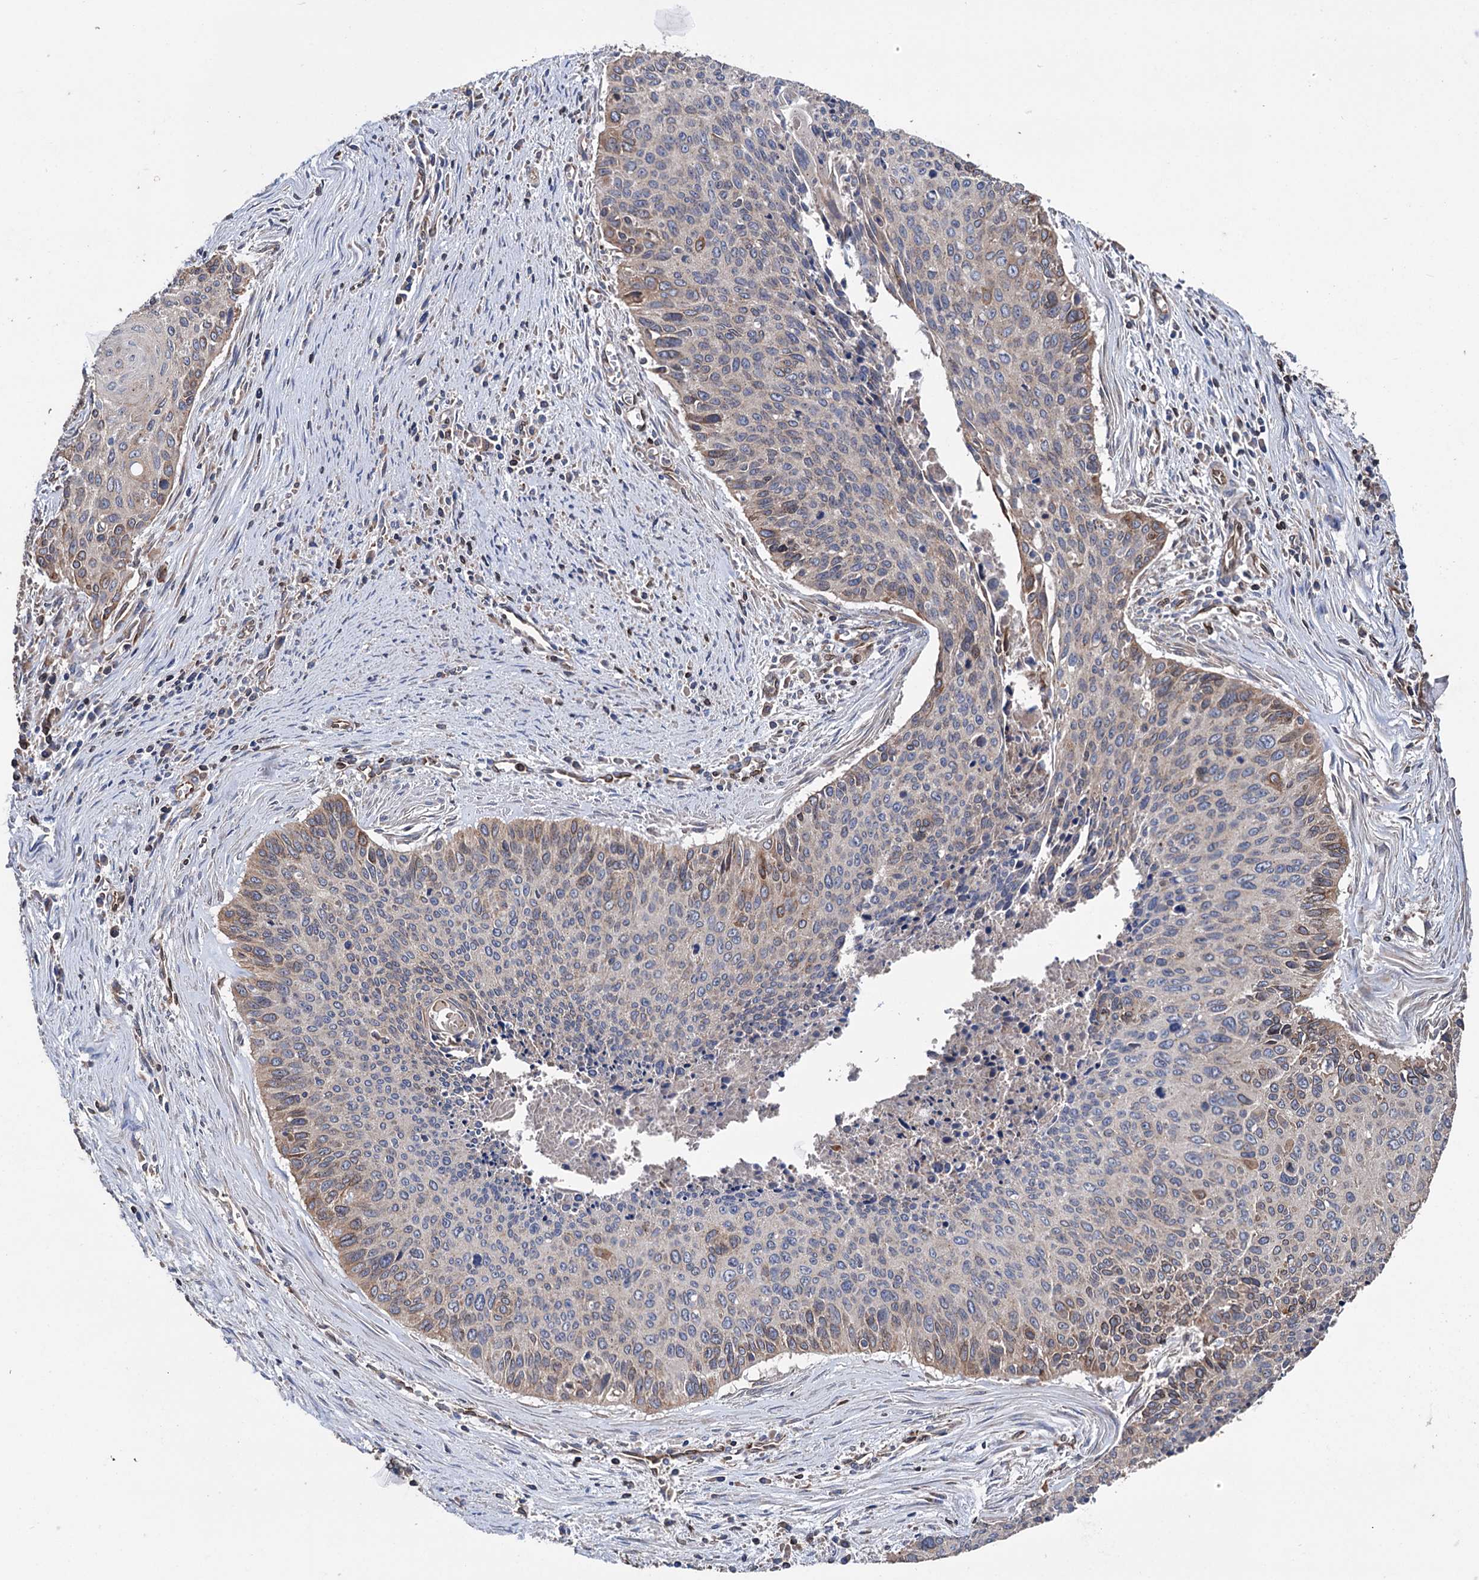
{"staining": {"intensity": "weak", "quantity": "<25%", "location": "cytoplasmic/membranous"}, "tissue": "cervical cancer", "cell_type": "Tumor cells", "image_type": "cancer", "snomed": [{"axis": "morphology", "description": "Squamous cell carcinoma, NOS"}, {"axis": "topography", "description": "Cervix"}], "caption": "Protein analysis of cervical cancer reveals no significant staining in tumor cells.", "gene": "STING1", "patient": {"sex": "female", "age": 55}}